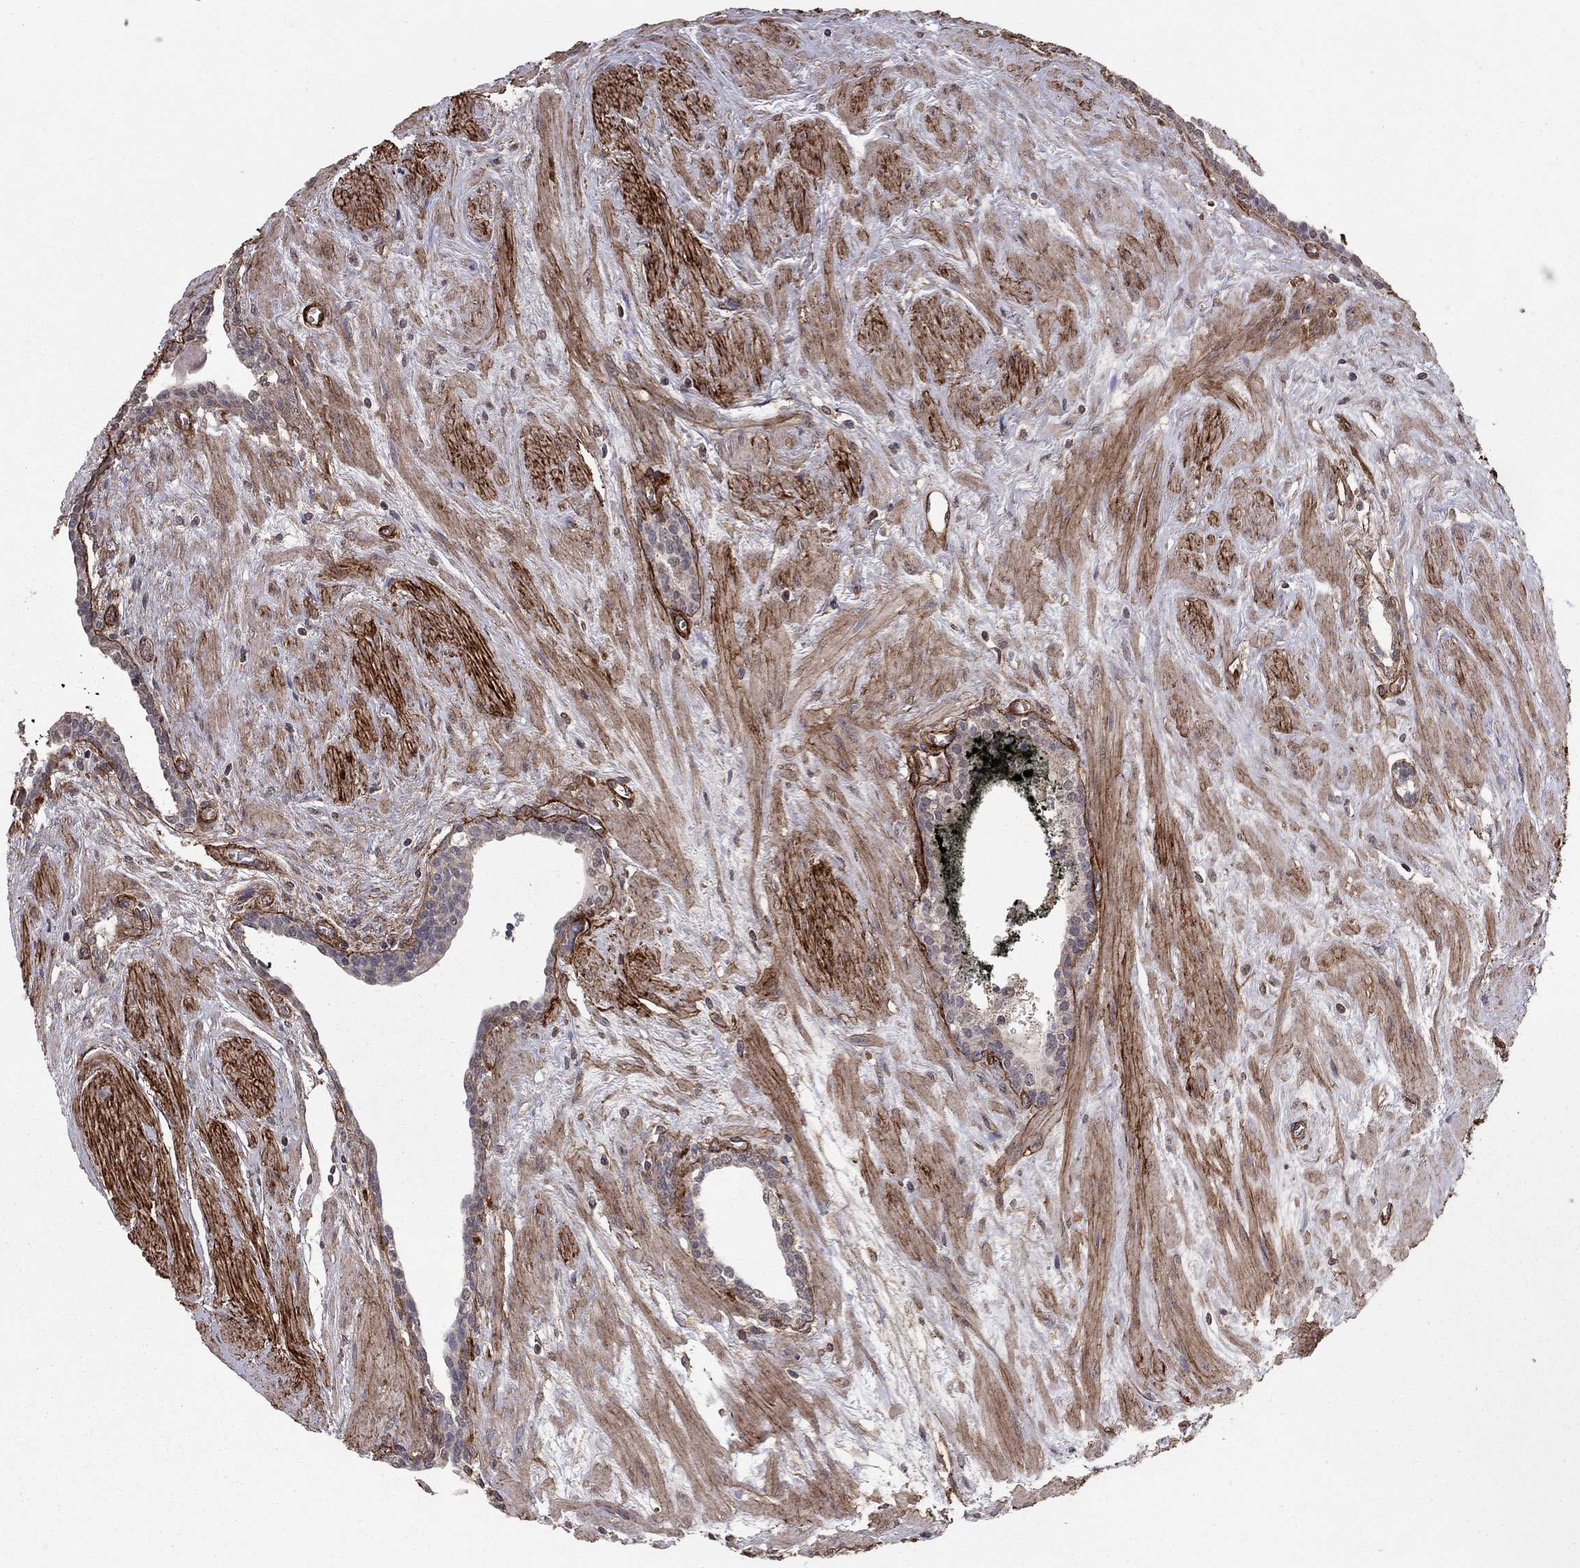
{"staining": {"intensity": "negative", "quantity": "none", "location": "none"}, "tissue": "prostate cancer", "cell_type": "Tumor cells", "image_type": "cancer", "snomed": [{"axis": "morphology", "description": "Adenocarcinoma, NOS"}, {"axis": "morphology", "description": "Adenocarcinoma, High grade"}, {"axis": "topography", "description": "Prostate"}], "caption": "Immunohistochemistry (IHC) image of neoplastic tissue: prostate cancer stained with DAB (3,3'-diaminobenzidine) reveals no significant protein positivity in tumor cells.", "gene": "COL18A1", "patient": {"sex": "male", "age": 61}}